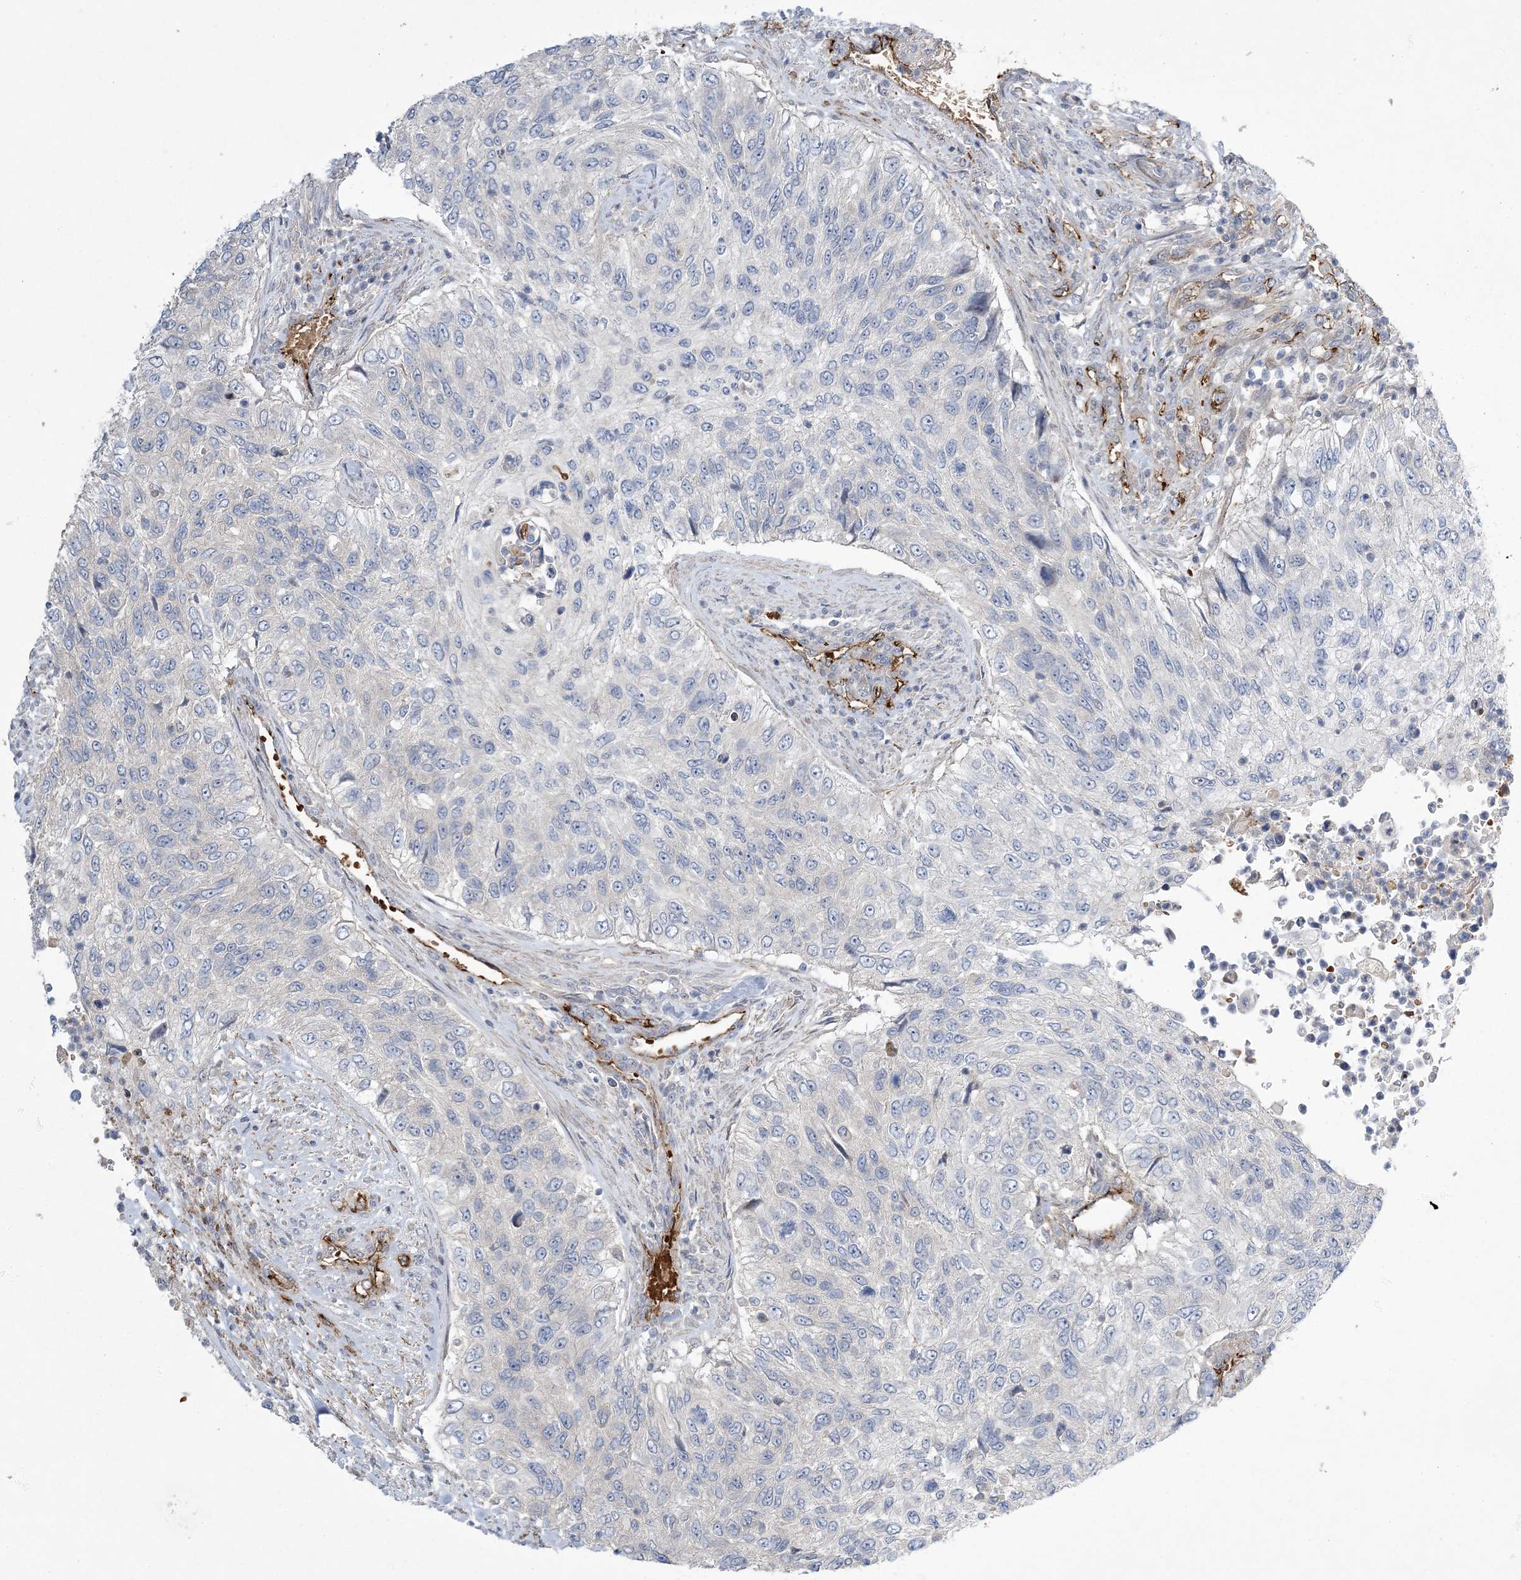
{"staining": {"intensity": "negative", "quantity": "none", "location": "none"}, "tissue": "urothelial cancer", "cell_type": "Tumor cells", "image_type": "cancer", "snomed": [{"axis": "morphology", "description": "Urothelial carcinoma, High grade"}, {"axis": "topography", "description": "Urinary bladder"}], "caption": "Immunohistochemistry (IHC) photomicrograph of neoplastic tissue: urothelial cancer stained with DAB shows no significant protein positivity in tumor cells.", "gene": "CALN1", "patient": {"sex": "female", "age": 60}}